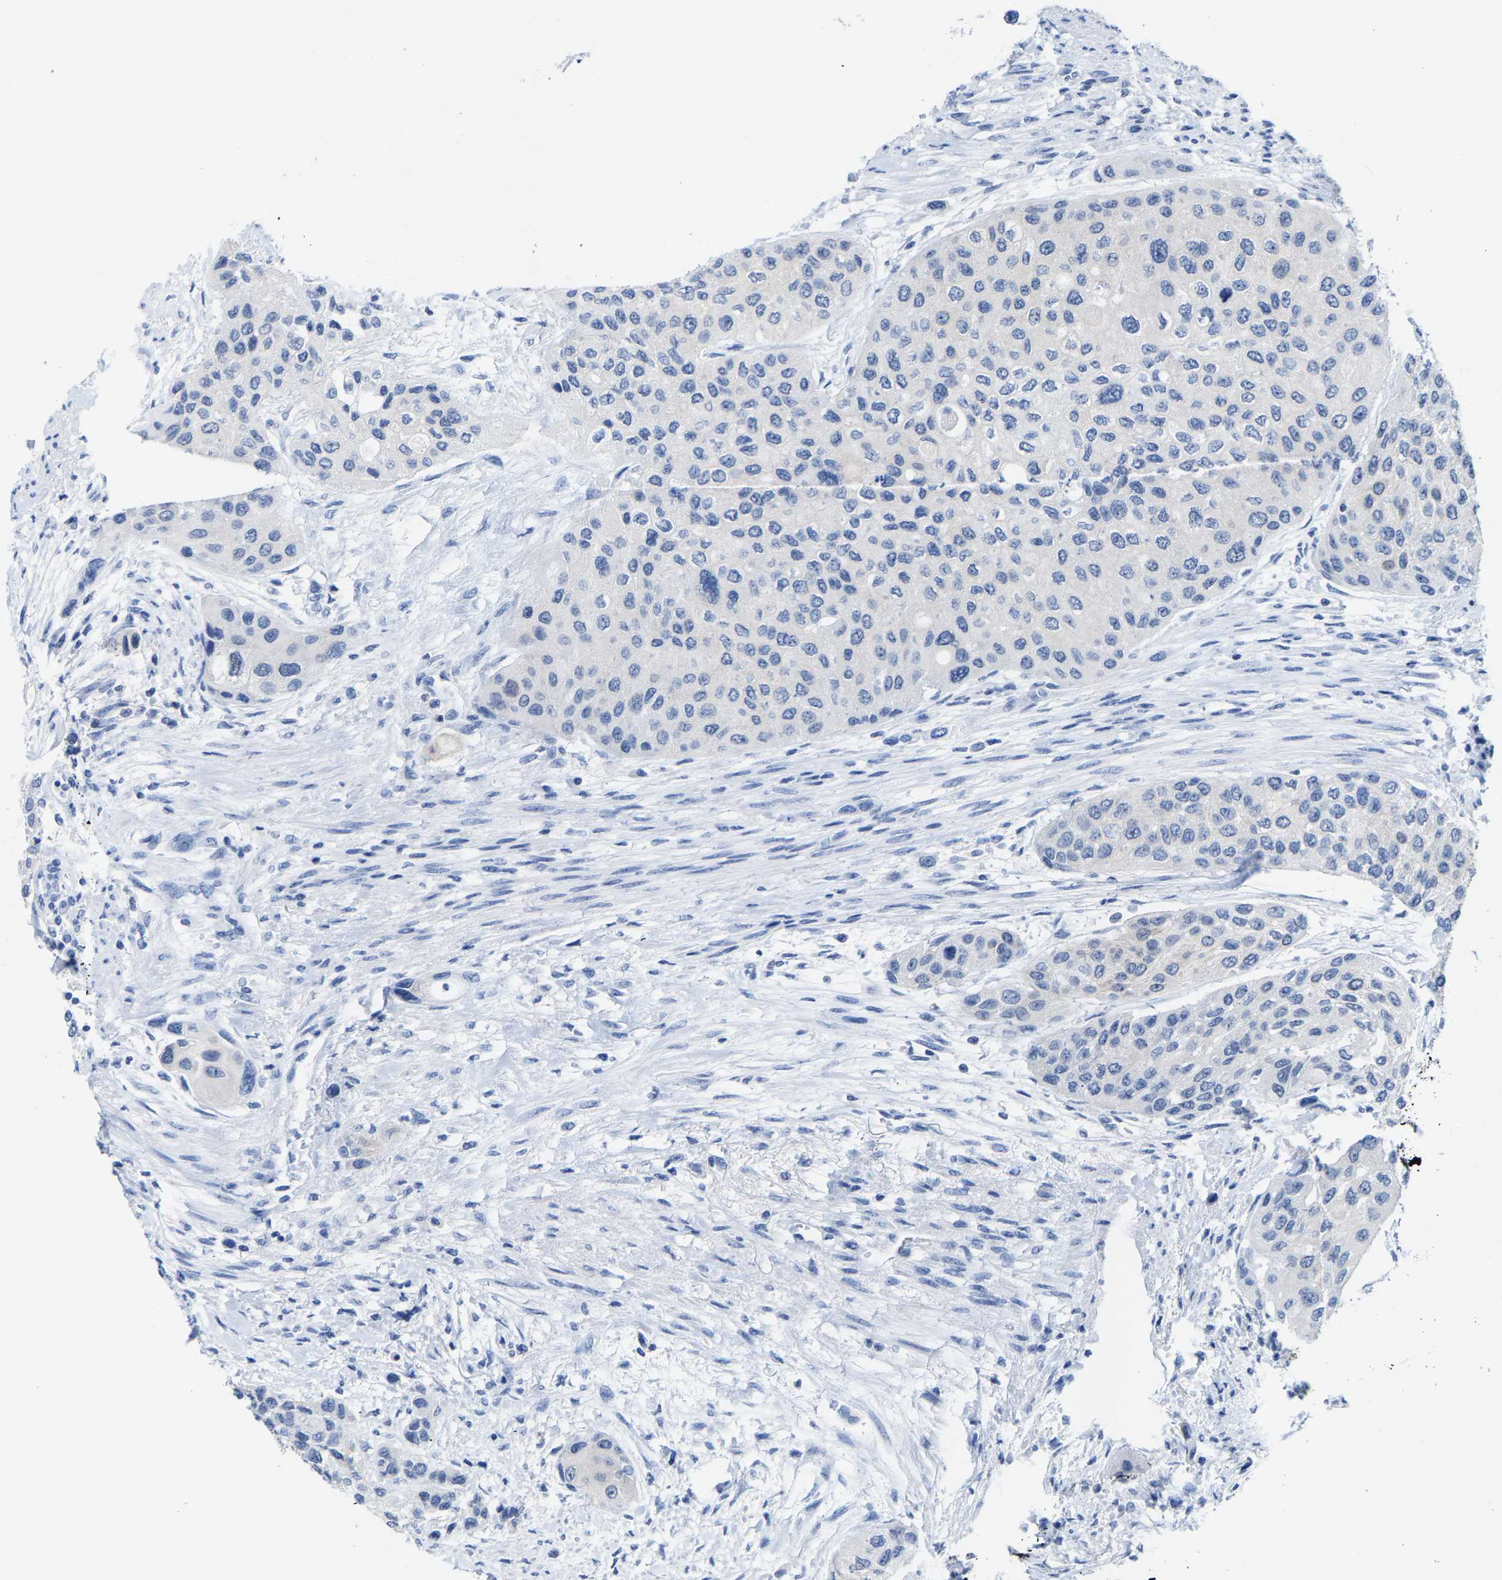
{"staining": {"intensity": "negative", "quantity": "none", "location": "none"}, "tissue": "urothelial cancer", "cell_type": "Tumor cells", "image_type": "cancer", "snomed": [{"axis": "morphology", "description": "Urothelial carcinoma, High grade"}, {"axis": "topography", "description": "Urinary bladder"}], "caption": "This histopathology image is of urothelial carcinoma (high-grade) stained with immunohistochemistry to label a protein in brown with the nuclei are counter-stained blue. There is no expression in tumor cells.", "gene": "FGD3", "patient": {"sex": "female", "age": 56}}